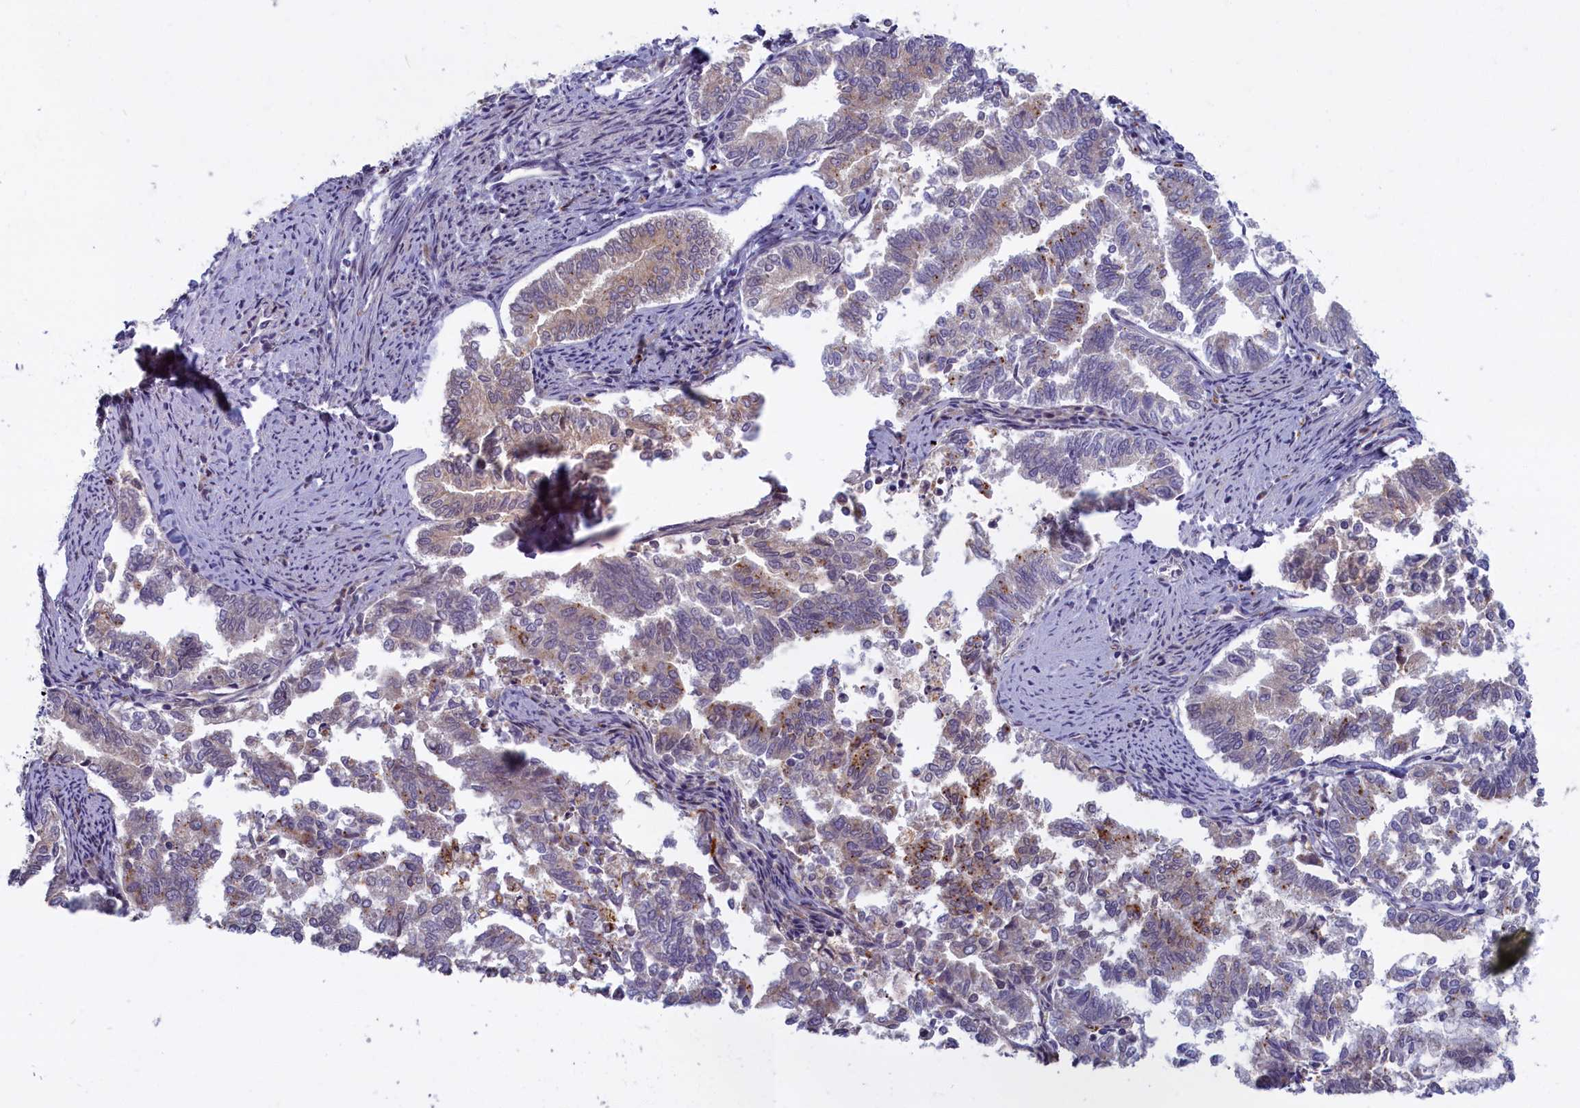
{"staining": {"intensity": "weak", "quantity": "<25%", "location": "cytoplasmic/membranous"}, "tissue": "endometrial cancer", "cell_type": "Tumor cells", "image_type": "cancer", "snomed": [{"axis": "morphology", "description": "Adenocarcinoma, NOS"}, {"axis": "topography", "description": "Endometrium"}], "caption": "Tumor cells show no significant staining in adenocarcinoma (endometrial). (Immunohistochemistry, brightfield microscopy, high magnification).", "gene": "FCSK", "patient": {"sex": "female", "age": 79}}